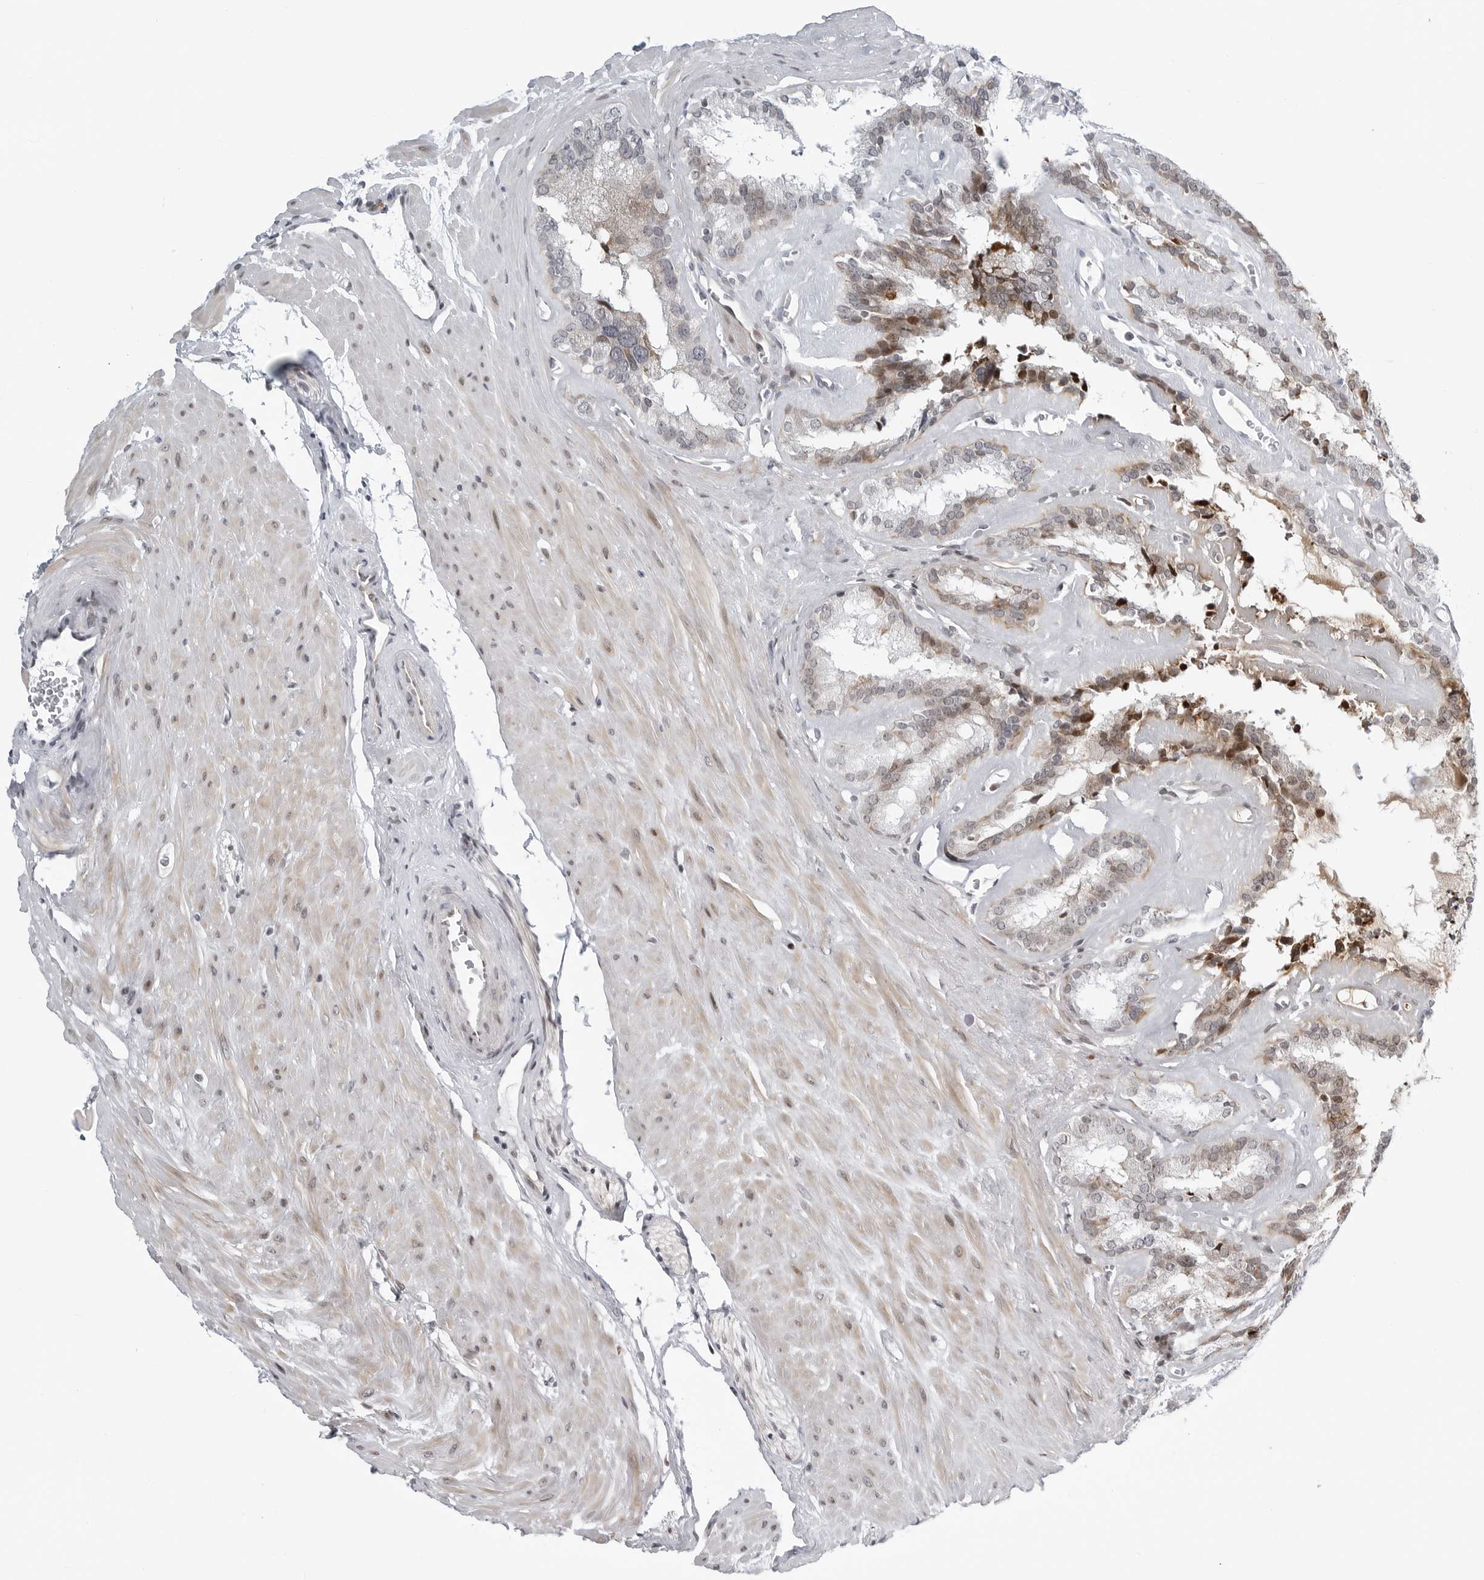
{"staining": {"intensity": "moderate", "quantity": "<25%", "location": "cytoplasmic/membranous,nuclear"}, "tissue": "seminal vesicle", "cell_type": "Glandular cells", "image_type": "normal", "snomed": [{"axis": "morphology", "description": "Normal tissue, NOS"}, {"axis": "topography", "description": "Prostate"}, {"axis": "topography", "description": "Seminal veicle"}], "caption": "DAB immunohistochemical staining of normal seminal vesicle reveals moderate cytoplasmic/membranous,nuclear protein staining in approximately <25% of glandular cells.", "gene": "FAM135B", "patient": {"sex": "male", "age": 59}}